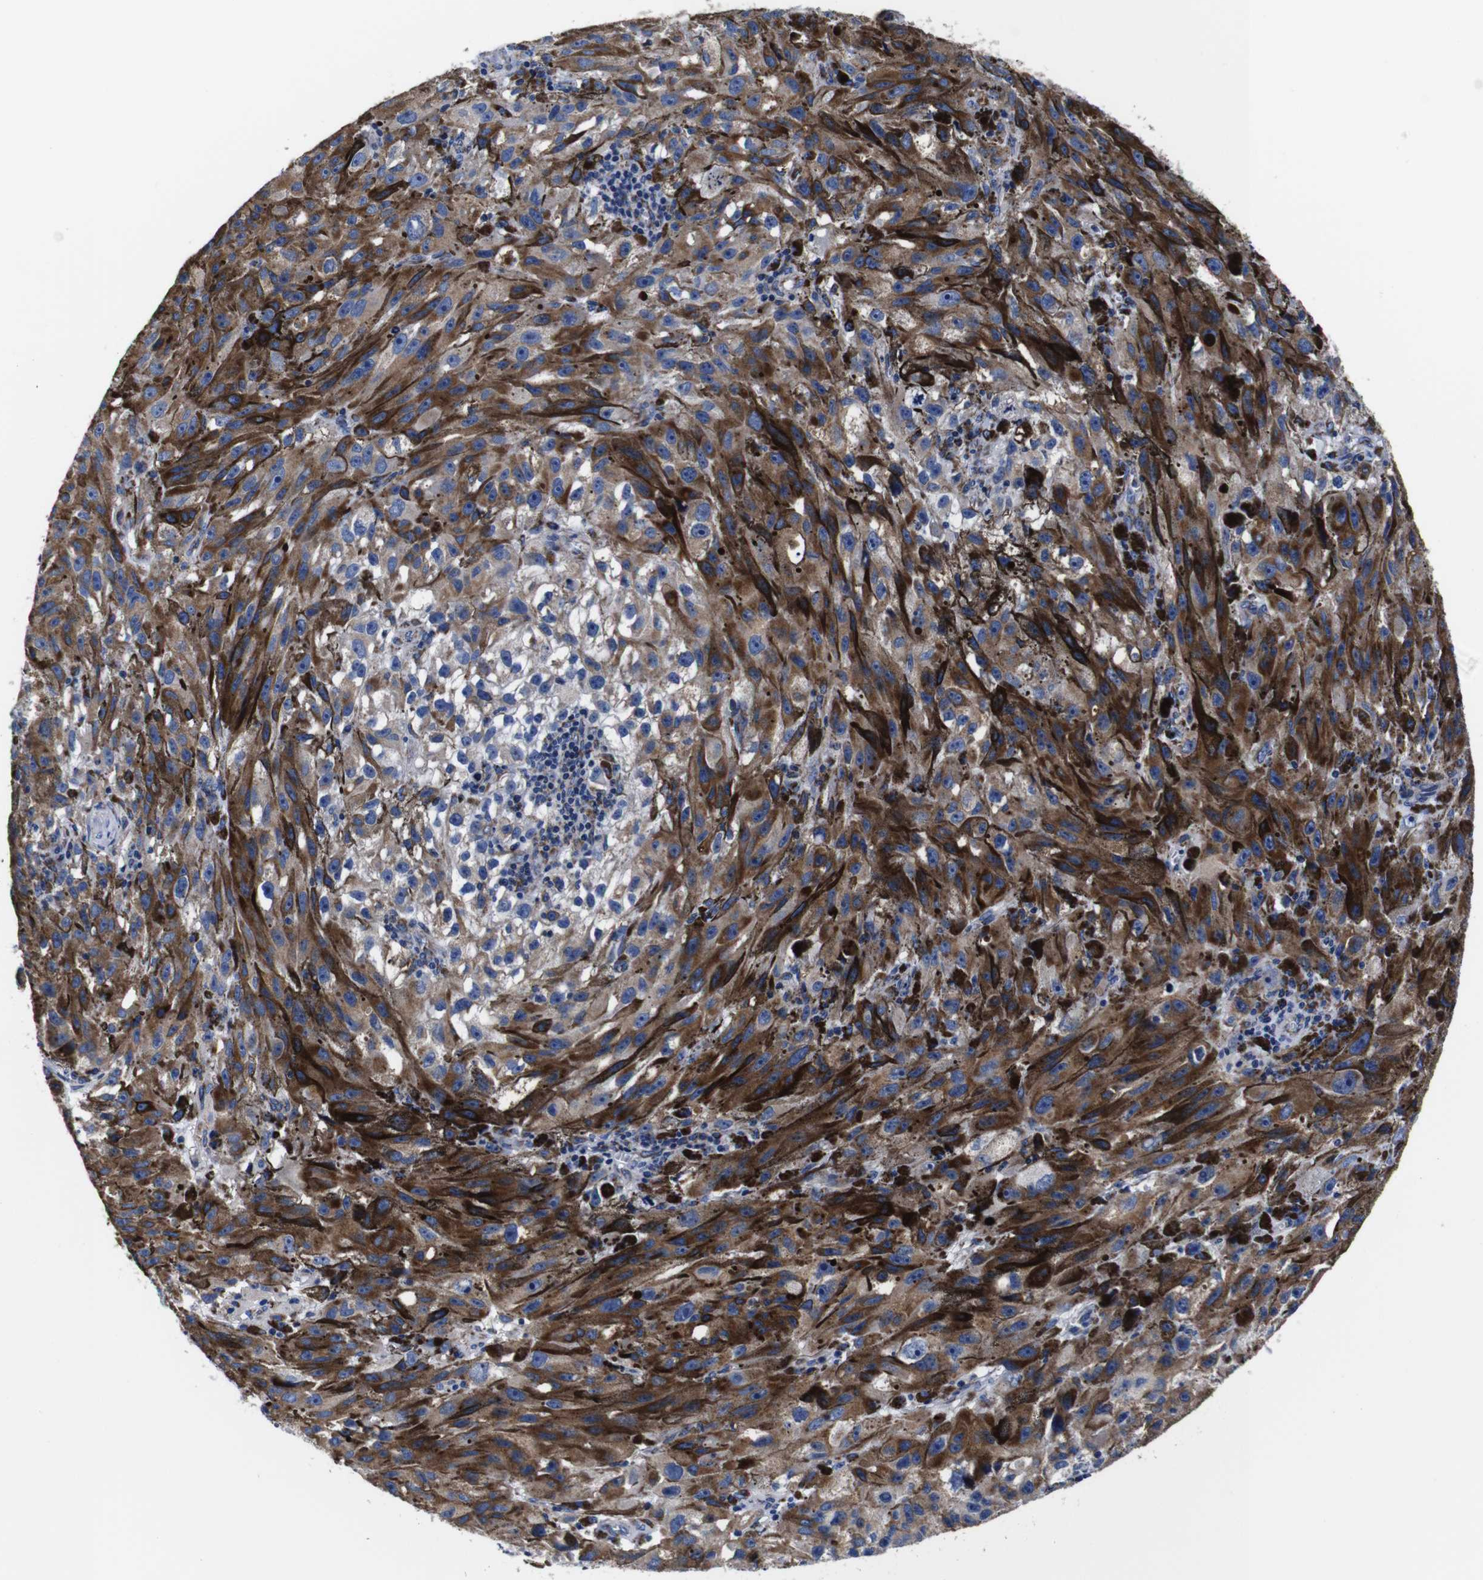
{"staining": {"intensity": "strong", "quantity": "25%-75%", "location": "cytoplasmic/membranous"}, "tissue": "melanoma", "cell_type": "Tumor cells", "image_type": "cancer", "snomed": [{"axis": "morphology", "description": "Malignant melanoma, NOS"}, {"axis": "topography", "description": "Skin"}], "caption": "This is an image of immunohistochemistry (IHC) staining of melanoma, which shows strong positivity in the cytoplasmic/membranous of tumor cells.", "gene": "FKBP9", "patient": {"sex": "female", "age": 104}}